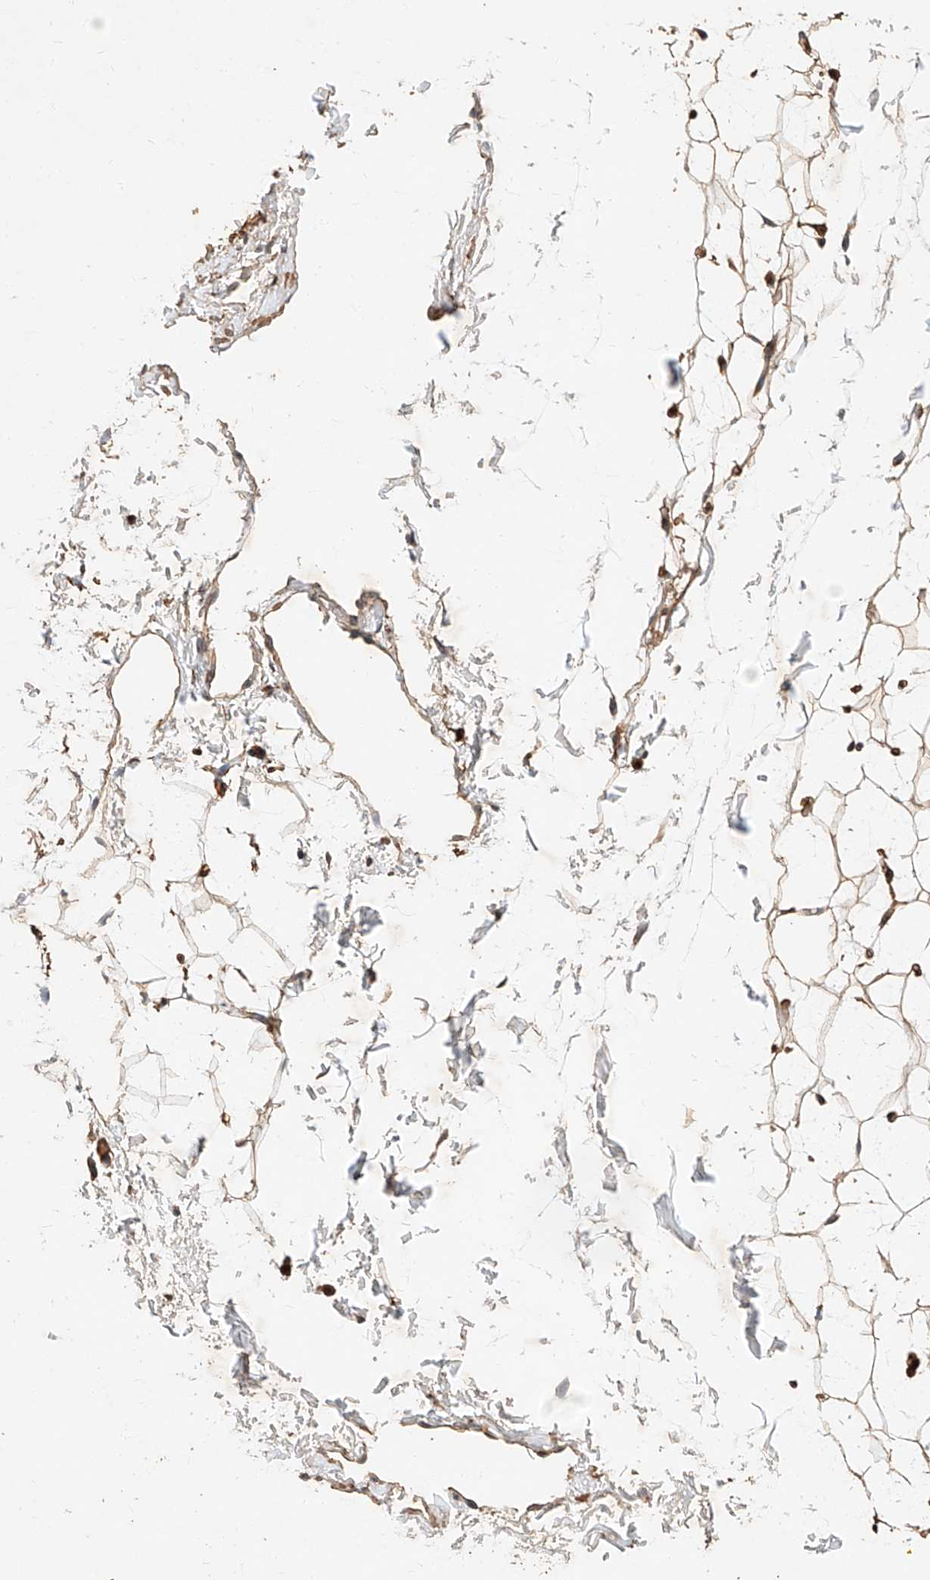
{"staining": {"intensity": "moderate", "quantity": ">75%", "location": "cytoplasmic/membranous"}, "tissue": "adipose tissue", "cell_type": "Adipocytes", "image_type": "normal", "snomed": [{"axis": "morphology", "description": "Normal tissue, NOS"}, {"axis": "topography", "description": "Breast"}], "caption": "About >75% of adipocytes in unremarkable human adipose tissue show moderate cytoplasmic/membranous protein staining as visualized by brown immunohistochemical staining.", "gene": "GHDC", "patient": {"sex": "female", "age": 23}}